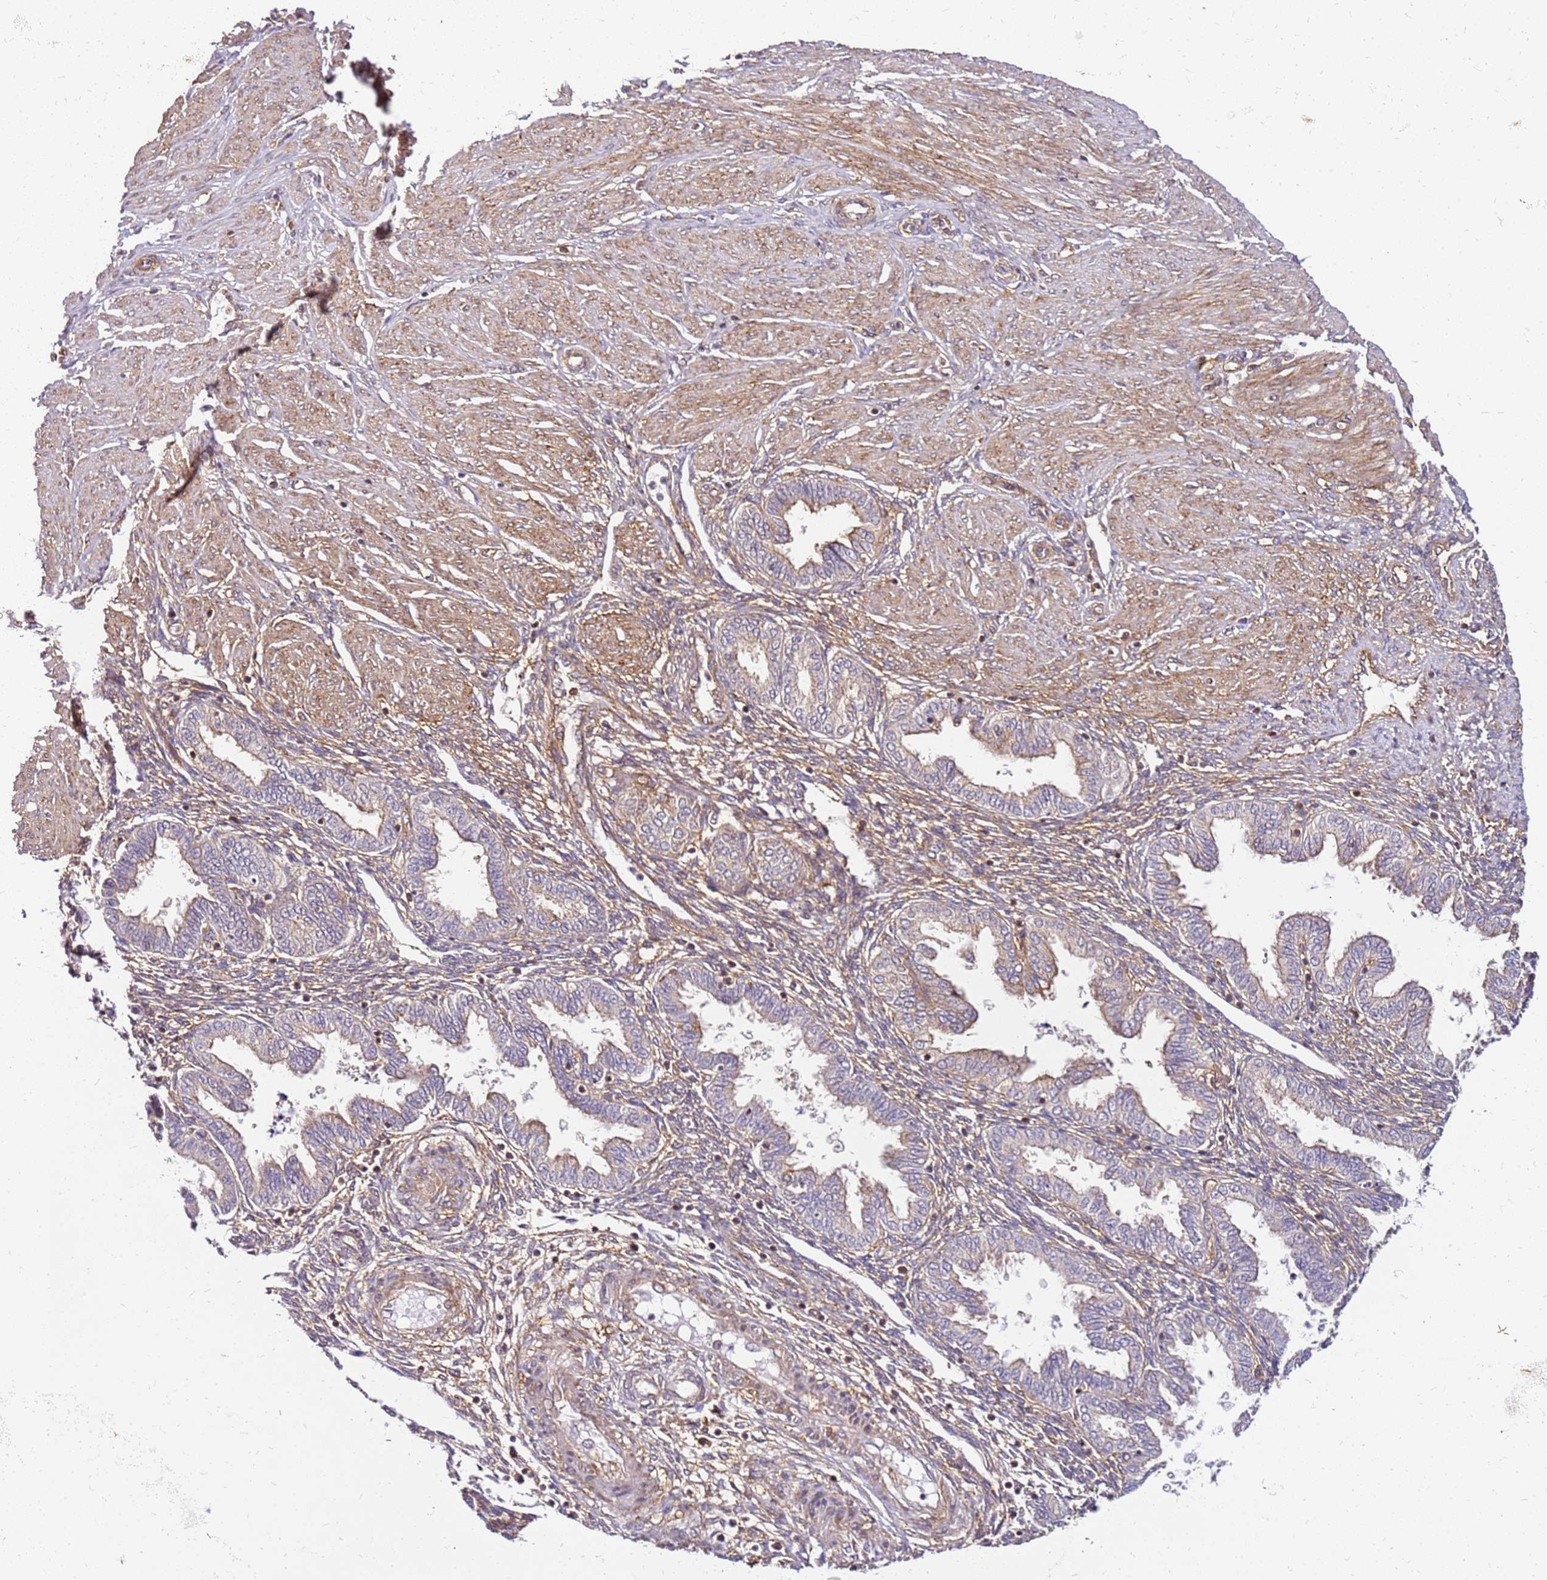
{"staining": {"intensity": "moderate", "quantity": "<25%", "location": "cytoplasmic/membranous"}, "tissue": "endometrium", "cell_type": "Cells in endometrial stroma", "image_type": "normal", "snomed": [{"axis": "morphology", "description": "Normal tissue, NOS"}, {"axis": "topography", "description": "Endometrium"}], "caption": "A high-resolution histopathology image shows immunohistochemistry staining of benign endometrium, which displays moderate cytoplasmic/membranous positivity in approximately <25% of cells in endometrial stroma.", "gene": "PIH1D1", "patient": {"sex": "female", "age": 33}}